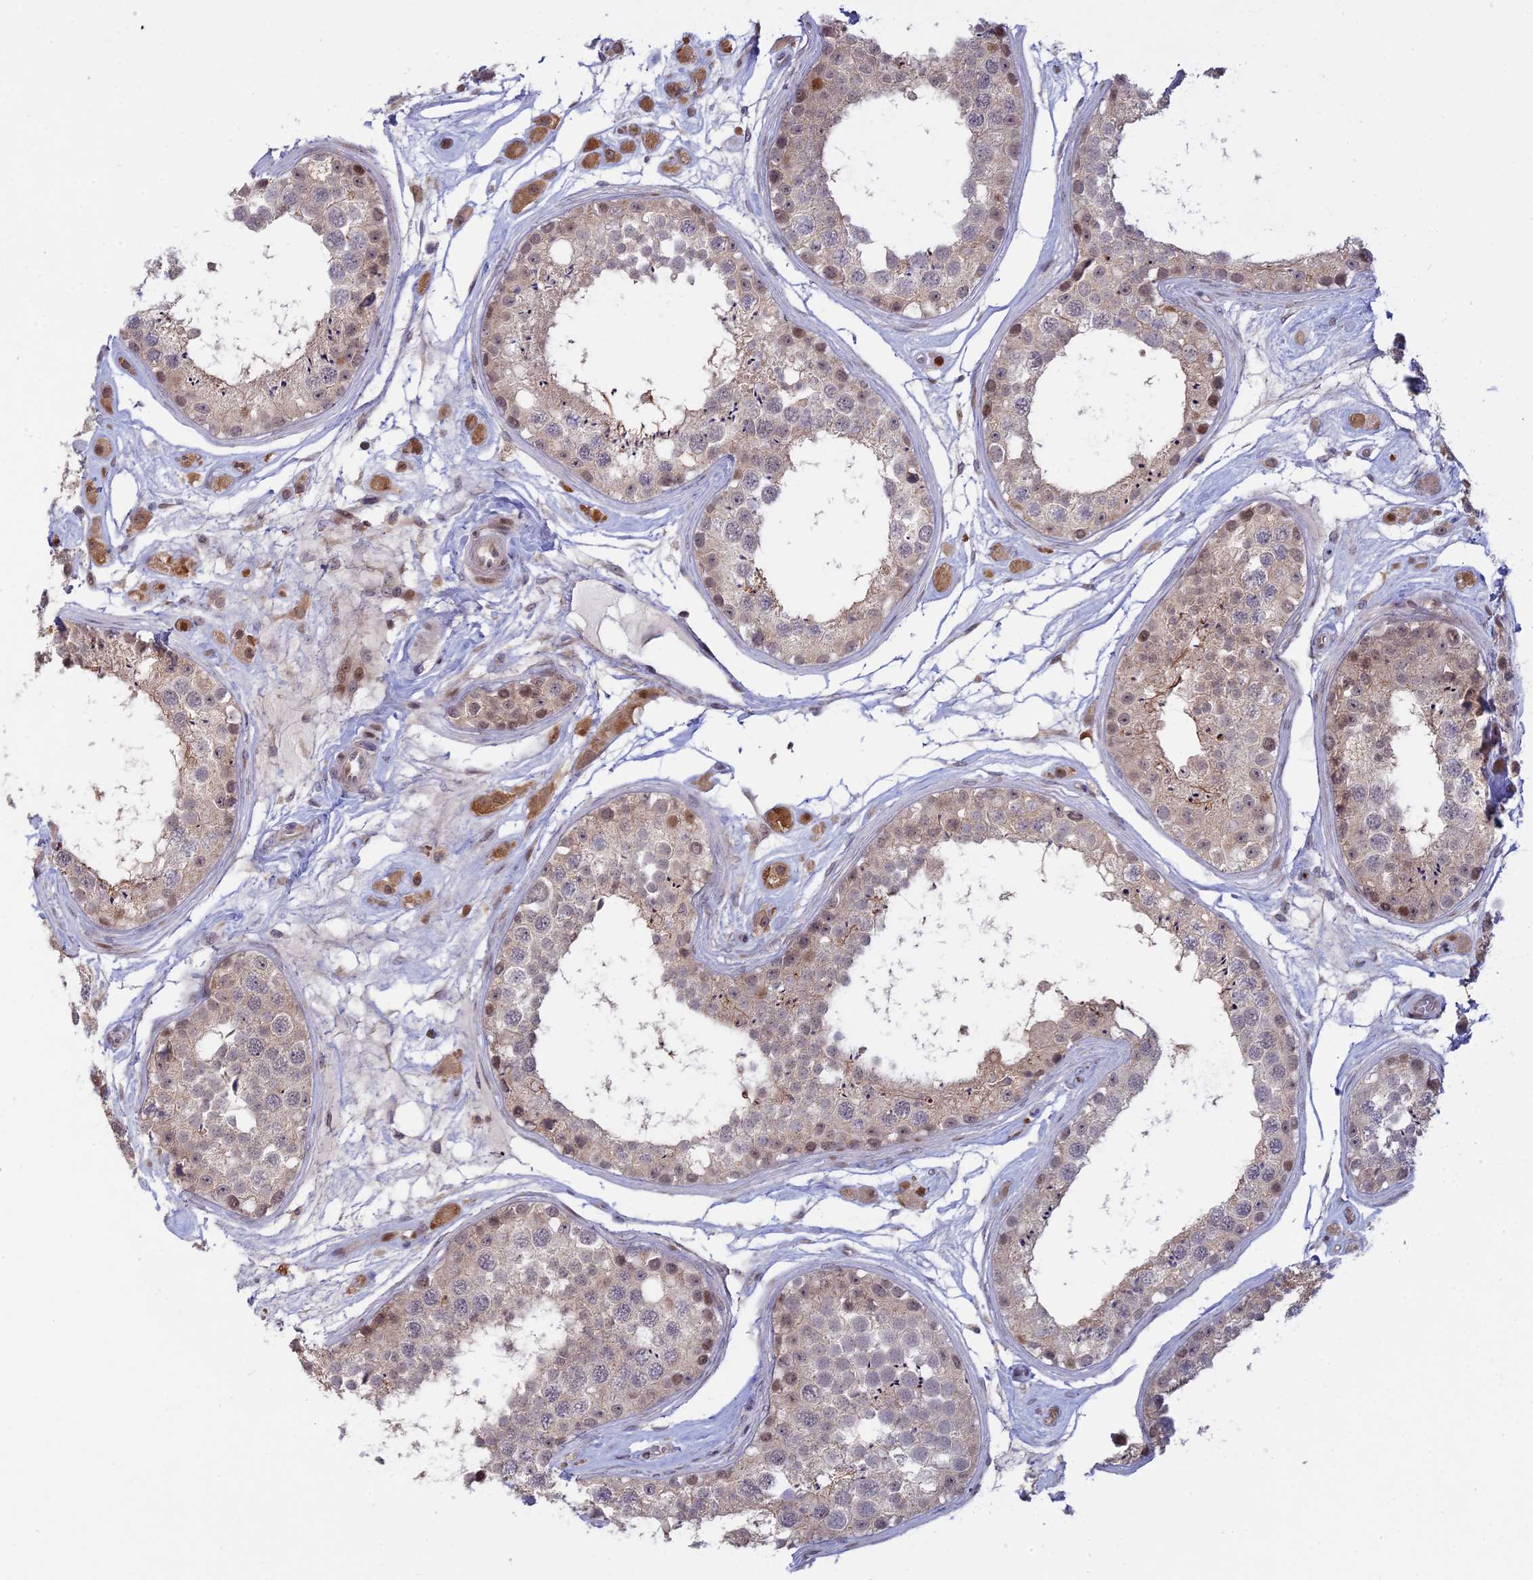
{"staining": {"intensity": "moderate", "quantity": "<25%", "location": "cytoplasmic/membranous,nuclear"}, "tissue": "testis", "cell_type": "Cells in seminiferous ducts", "image_type": "normal", "snomed": [{"axis": "morphology", "description": "Normal tissue, NOS"}, {"axis": "topography", "description": "Testis"}], "caption": "Cells in seminiferous ducts reveal moderate cytoplasmic/membranous,nuclear expression in about <25% of cells in unremarkable testis. Immunohistochemistry (ihc) stains the protein in brown and the nuclei are stained blue.", "gene": "GSKIP", "patient": {"sex": "male", "age": 25}}